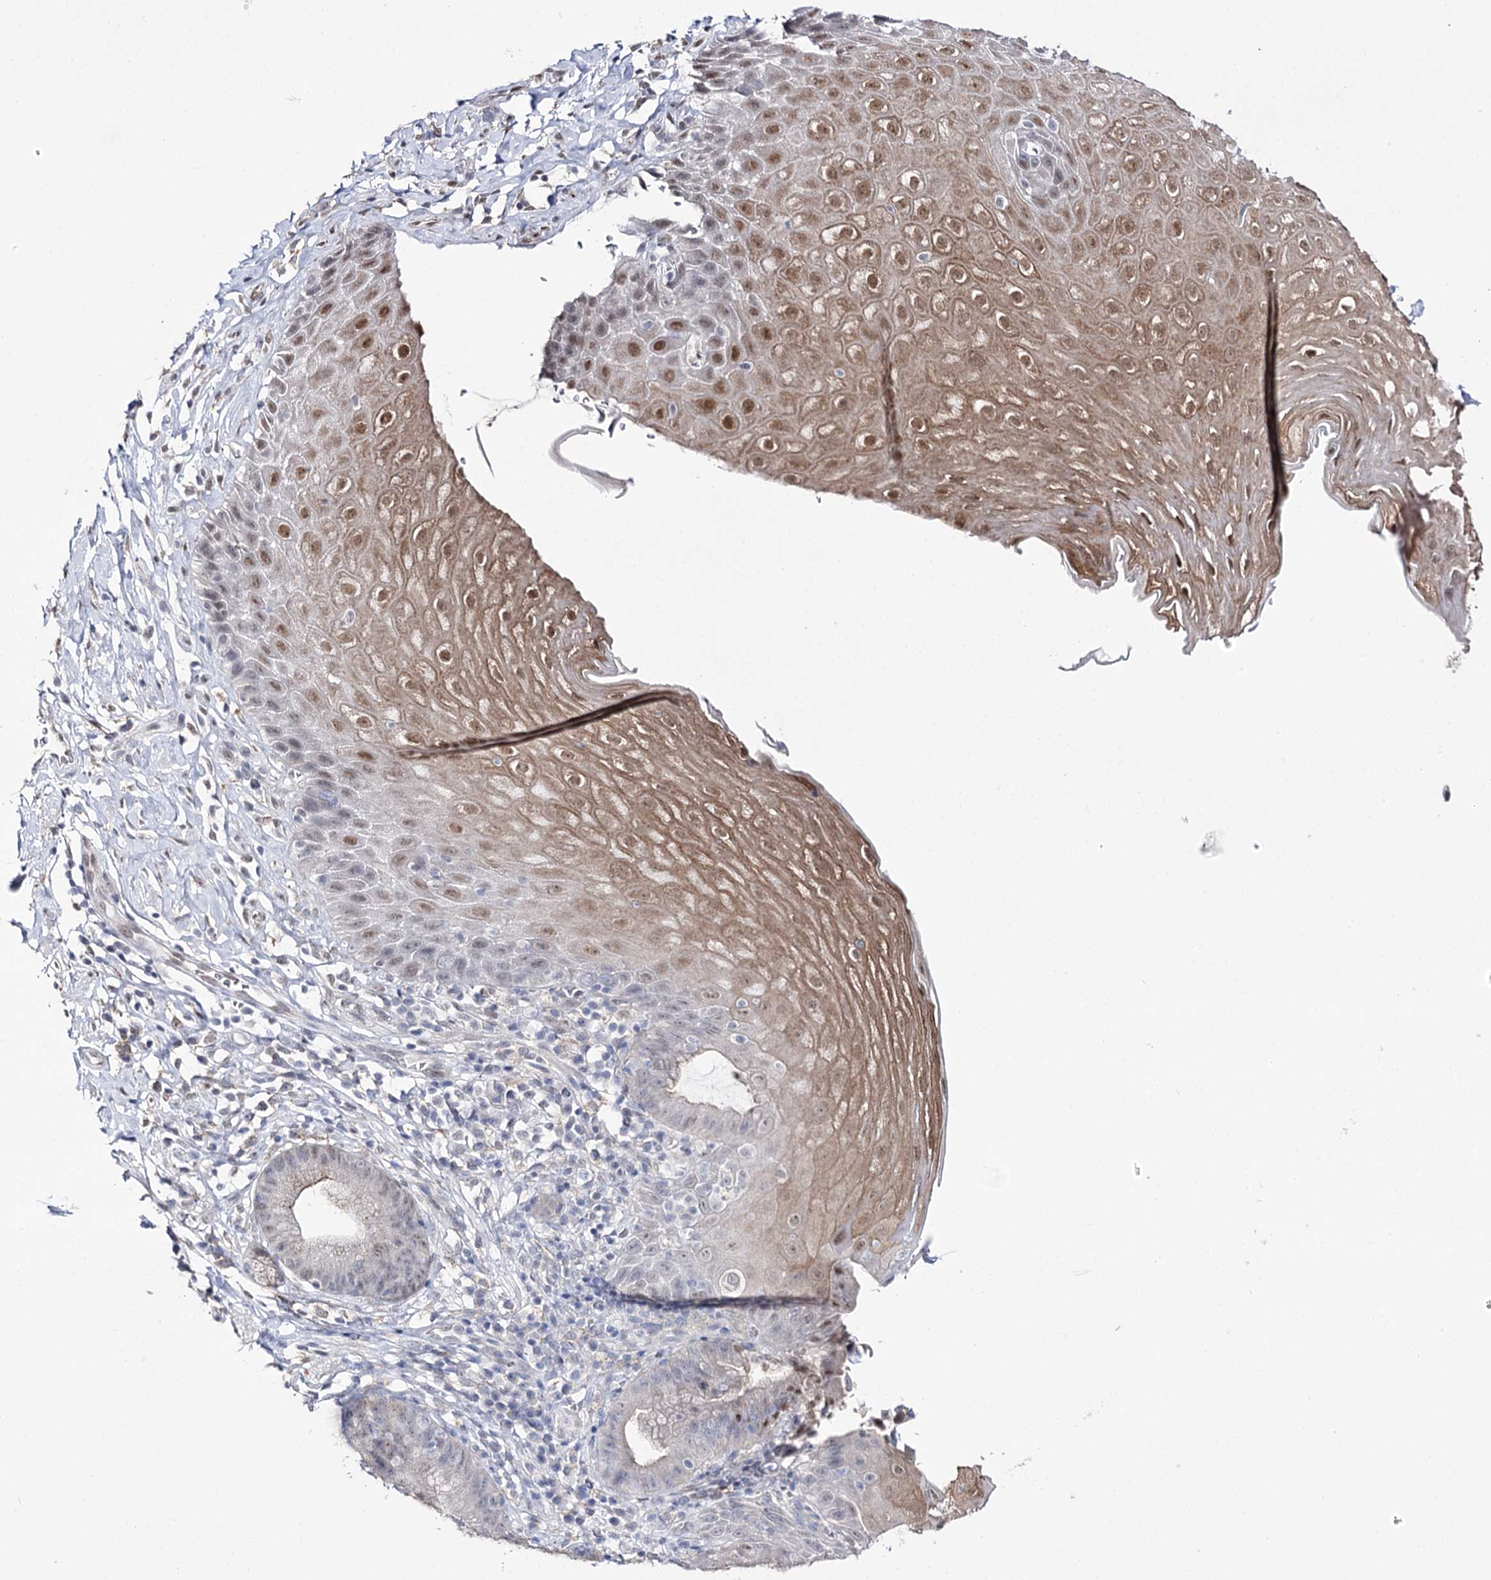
{"staining": {"intensity": "moderate", "quantity": "25%-75%", "location": "cytoplasmic/membranous,nuclear"}, "tissue": "esophagus", "cell_type": "Squamous epithelial cells", "image_type": "normal", "snomed": [{"axis": "morphology", "description": "Normal tissue, NOS"}, {"axis": "topography", "description": "Esophagus"}], "caption": "High-magnification brightfield microscopy of unremarkable esophagus stained with DAB (brown) and counterstained with hematoxylin (blue). squamous epithelial cells exhibit moderate cytoplasmic/membranous,nuclear expression is seen in about25%-75% of cells. (DAB IHC, brown staining for protein, blue staining for nuclei).", "gene": "VGLL4", "patient": {"sex": "female", "age": 61}}